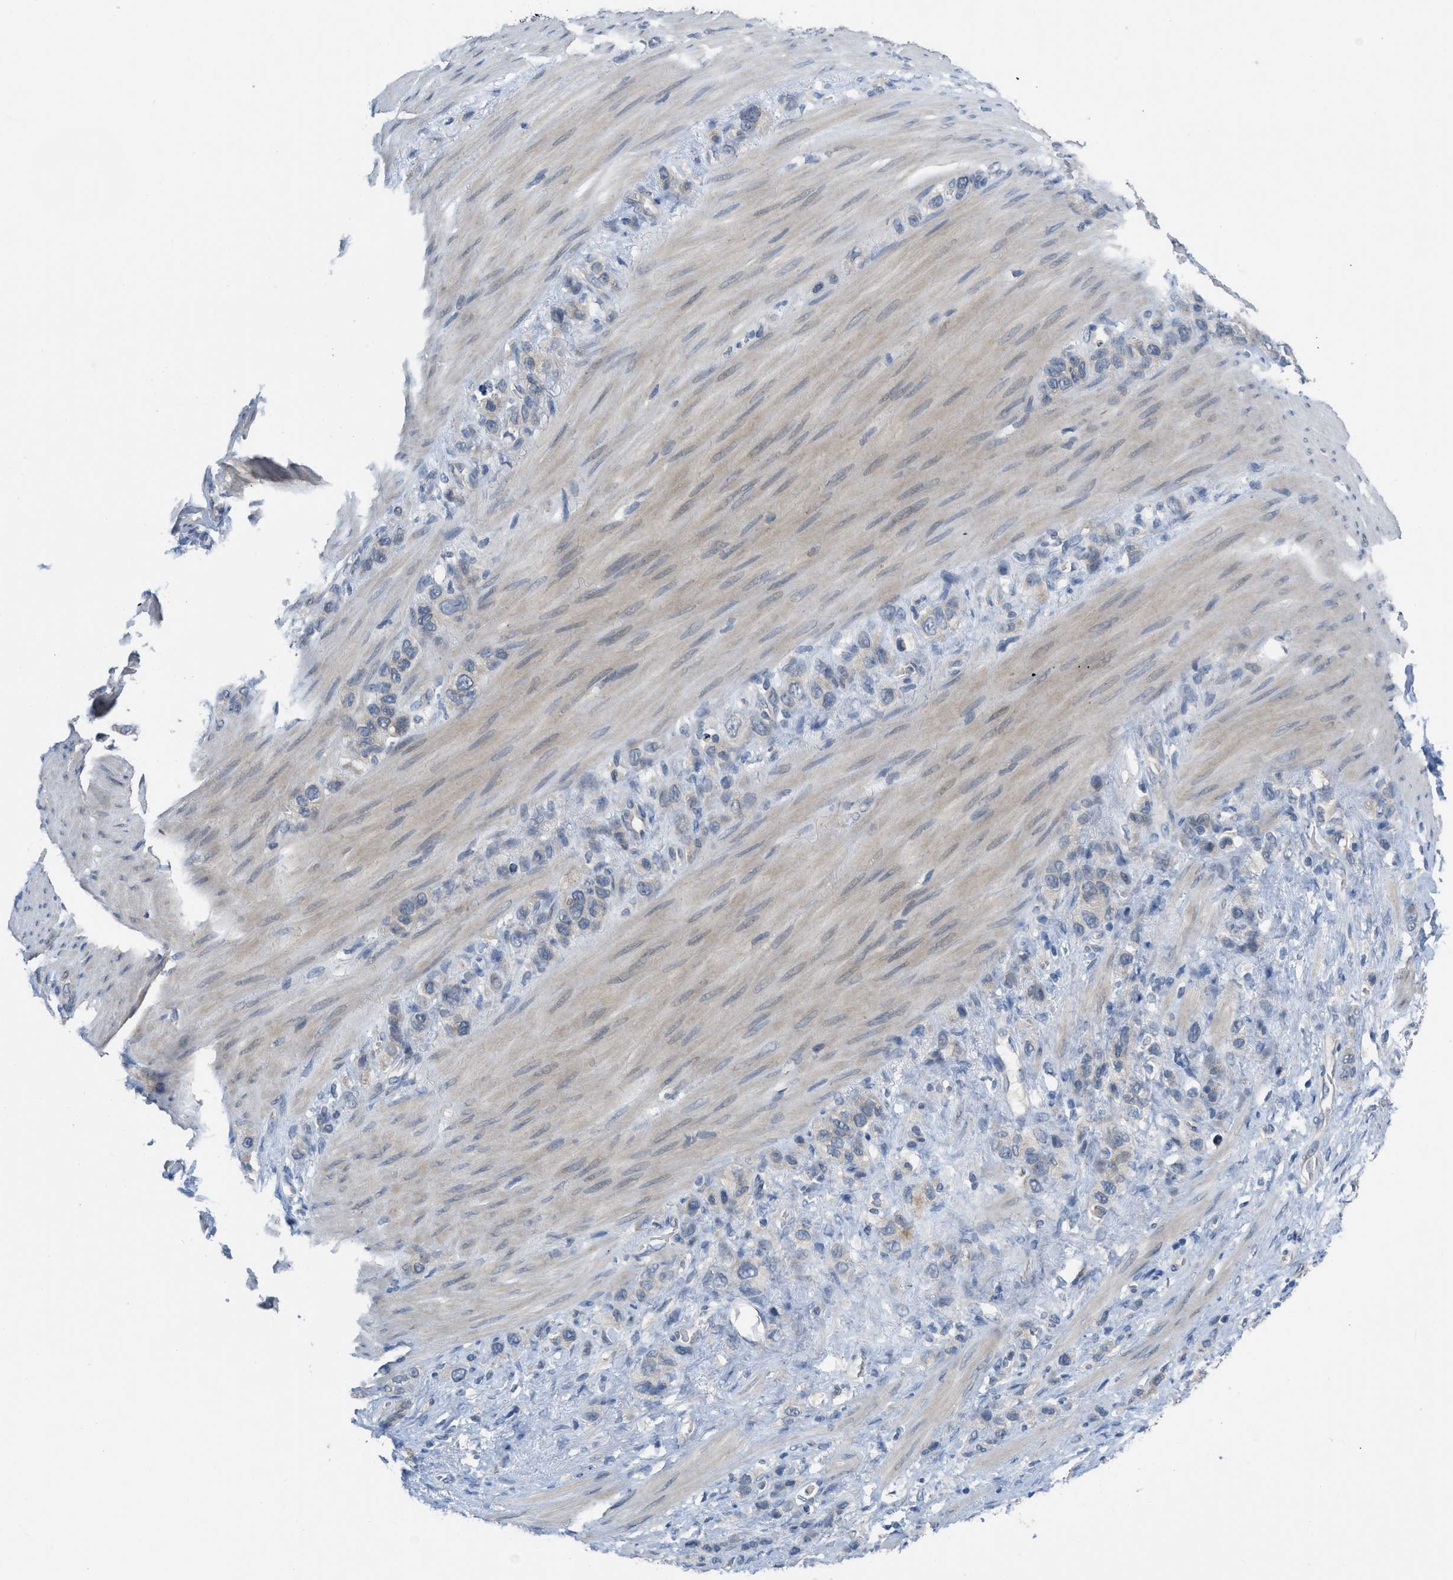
{"staining": {"intensity": "negative", "quantity": "none", "location": "none"}, "tissue": "stomach cancer", "cell_type": "Tumor cells", "image_type": "cancer", "snomed": [{"axis": "morphology", "description": "Adenocarcinoma, NOS"}, {"axis": "morphology", "description": "Adenocarcinoma, High grade"}, {"axis": "topography", "description": "Stomach, upper"}, {"axis": "topography", "description": "Stomach, lower"}], "caption": "The image displays no significant staining in tumor cells of stomach adenocarcinoma. (DAB (3,3'-diaminobenzidine) IHC with hematoxylin counter stain).", "gene": "TNFAIP1", "patient": {"sex": "female", "age": 65}}